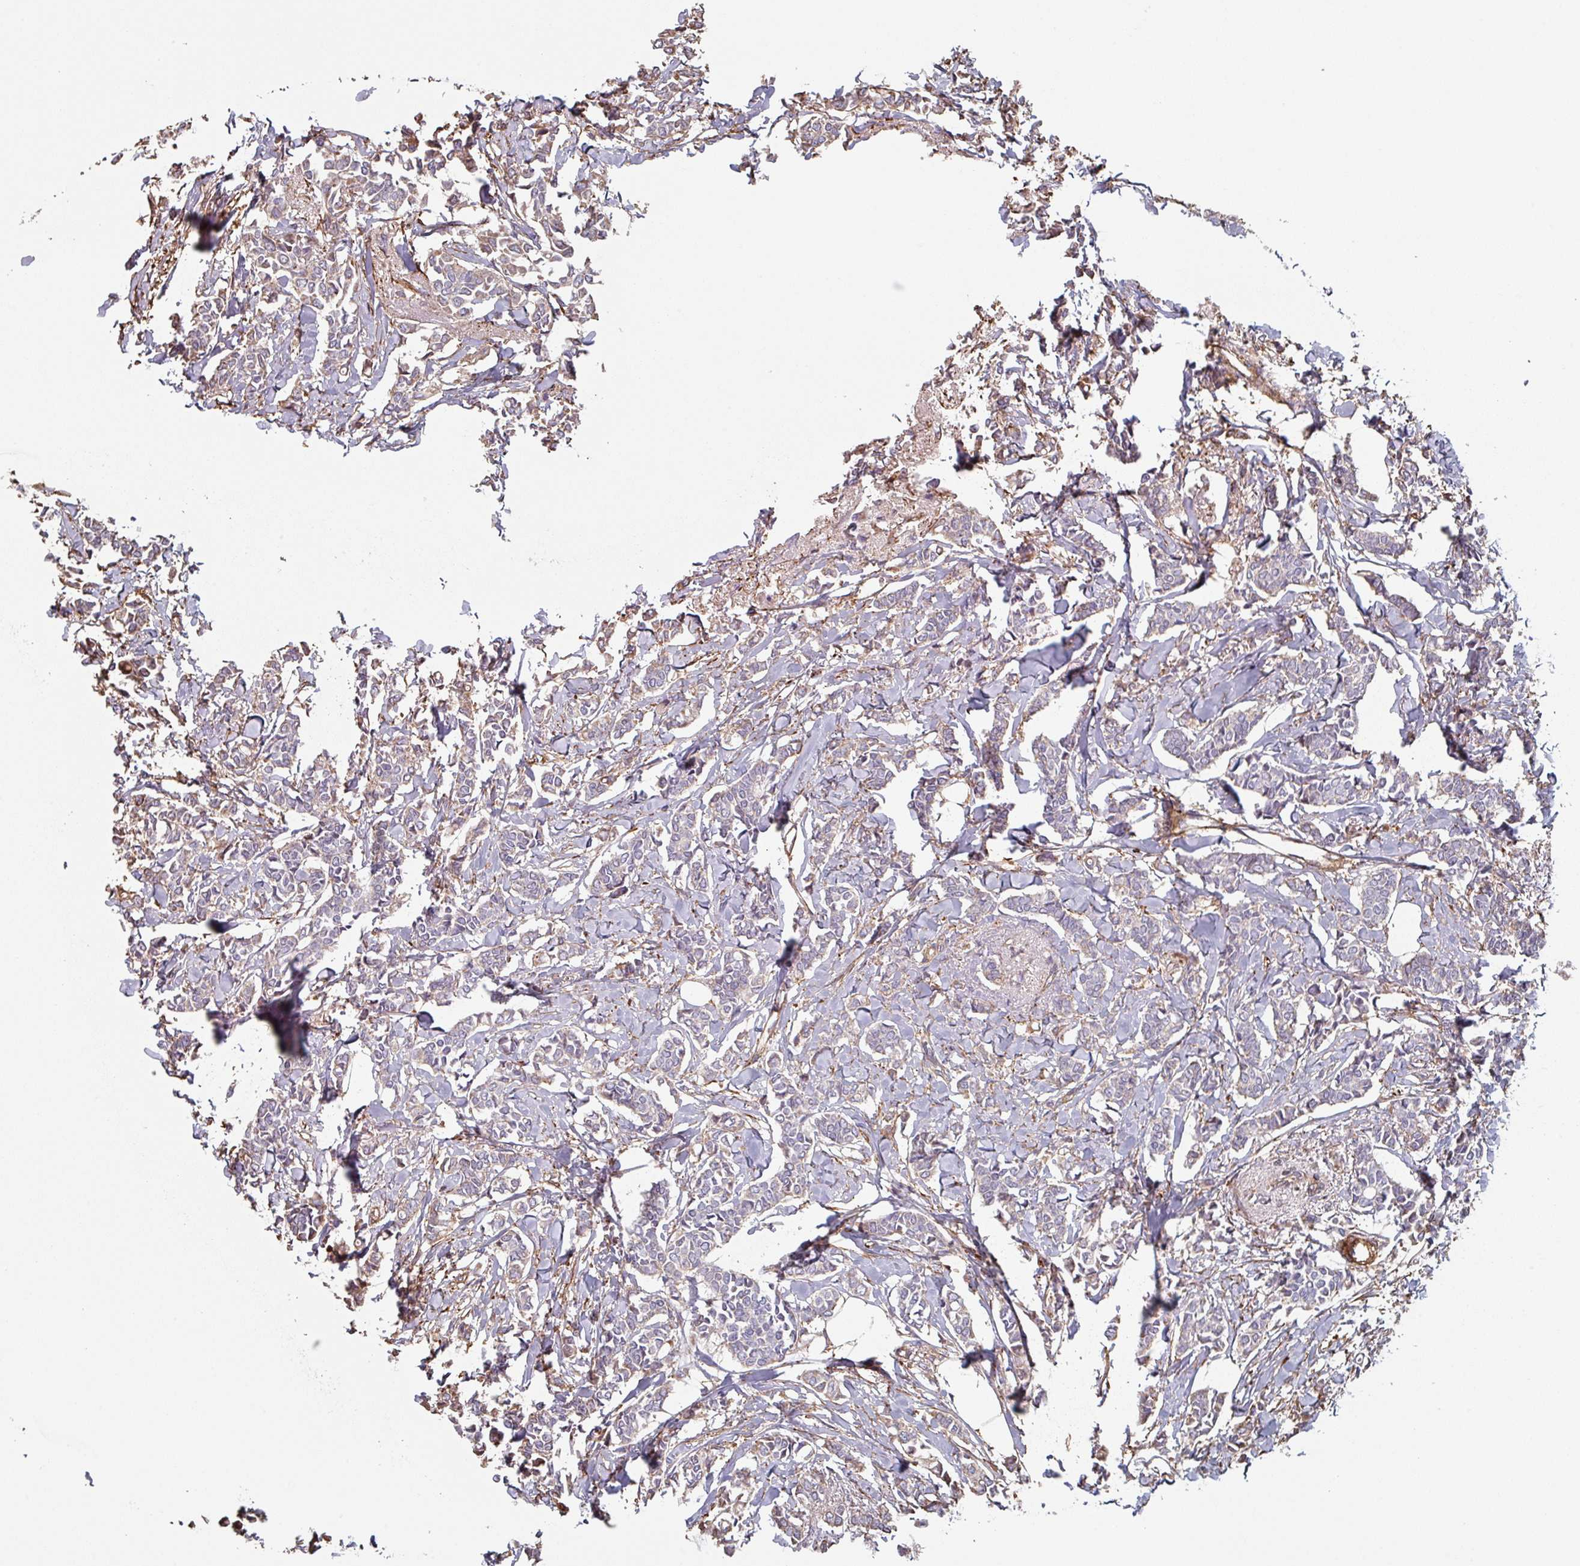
{"staining": {"intensity": "moderate", "quantity": "<25%", "location": "cytoplasmic/membranous"}, "tissue": "breast cancer", "cell_type": "Tumor cells", "image_type": "cancer", "snomed": [{"axis": "morphology", "description": "Duct carcinoma"}, {"axis": "topography", "description": "Breast"}], "caption": "Tumor cells display moderate cytoplasmic/membranous positivity in approximately <25% of cells in breast cancer. The staining was performed using DAB (3,3'-diaminobenzidine), with brown indicating positive protein expression. Nuclei are stained blue with hematoxylin.", "gene": "GSTA4", "patient": {"sex": "female", "age": 41}}